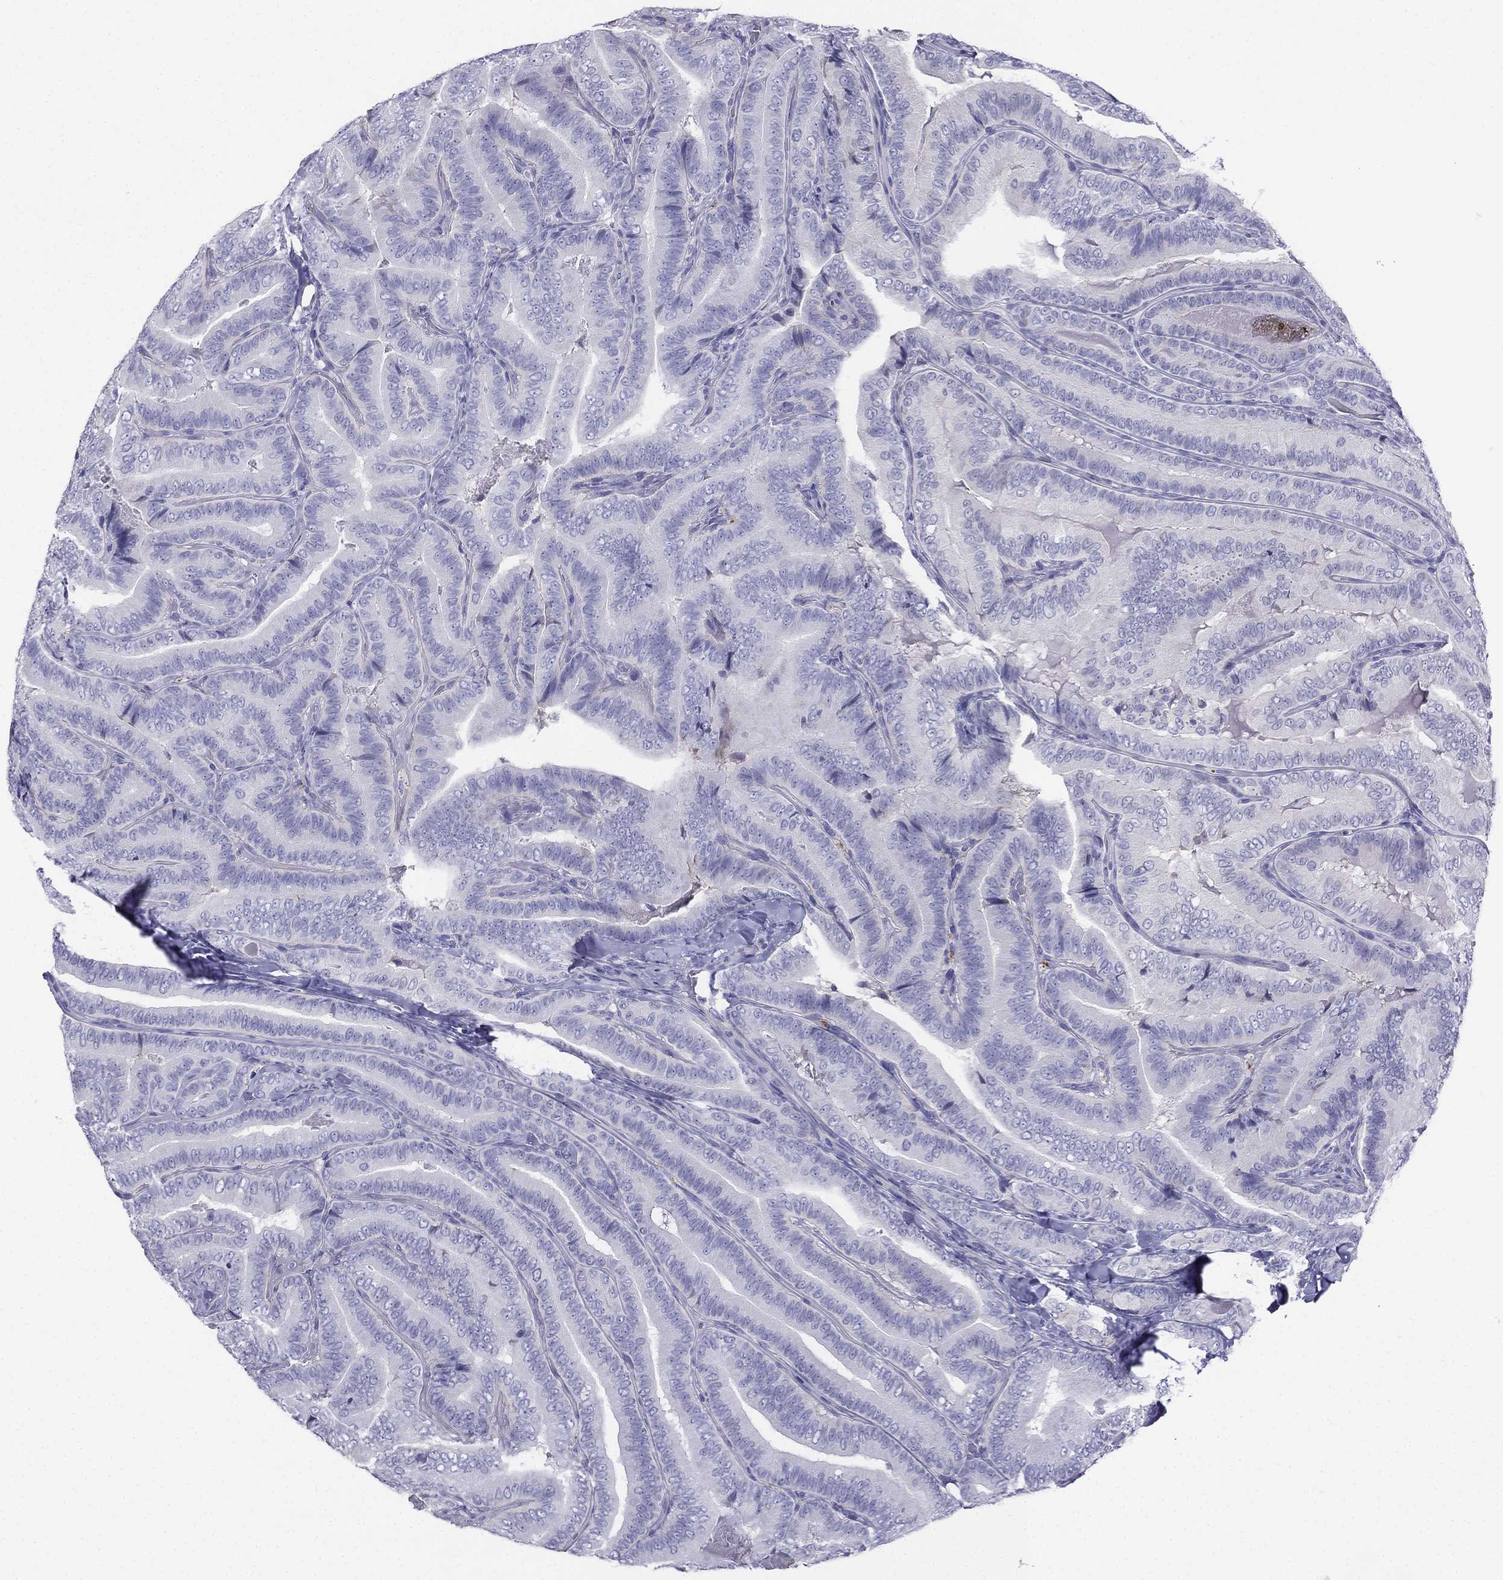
{"staining": {"intensity": "negative", "quantity": "none", "location": "none"}, "tissue": "thyroid cancer", "cell_type": "Tumor cells", "image_type": "cancer", "snomed": [{"axis": "morphology", "description": "Papillary adenocarcinoma, NOS"}, {"axis": "topography", "description": "Thyroid gland"}], "caption": "Tumor cells show no significant staining in thyroid papillary adenocarcinoma.", "gene": "ALOXE3", "patient": {"sex": "male", "age": 61}}